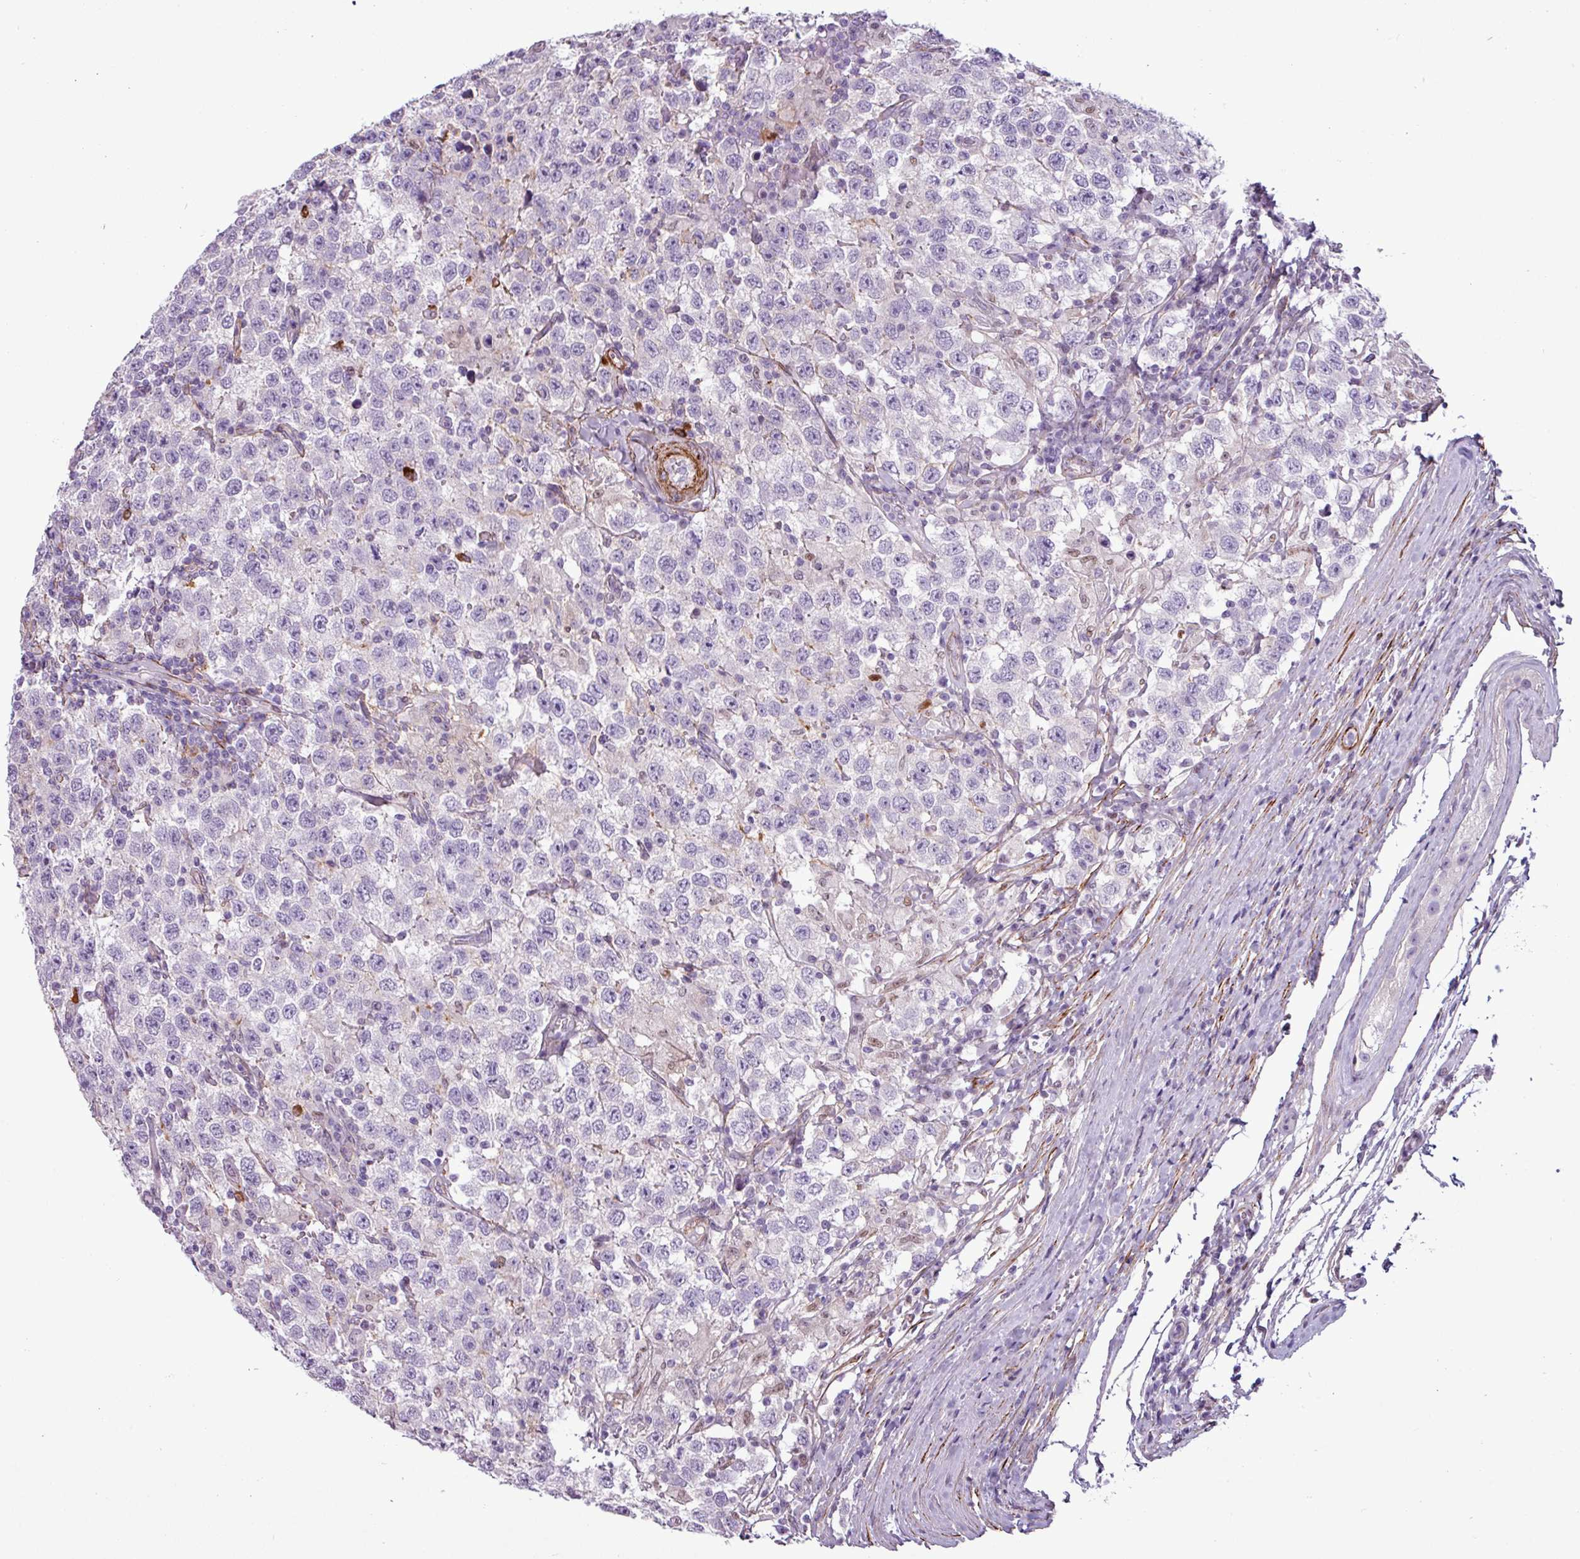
{"staining": {"intensity": "weak", "quantity": "<25%", "location": "nuclear"}, "tissue": "testis cancer", "cell_type": "Tumor cells", "image_type": "cancer", "snomed": [{"axis": "morphology", "description": "Seminoma, NOS"}, {"axis": "topography", "description": "Testis"}], "caption": "Immunohistochemistry photomicrograph of testis cancer stained for a protein (brown), which displays no positivity in tumor cells.", "gene": "ATP10A", "patient": {"sex": "male", "age": 41}}